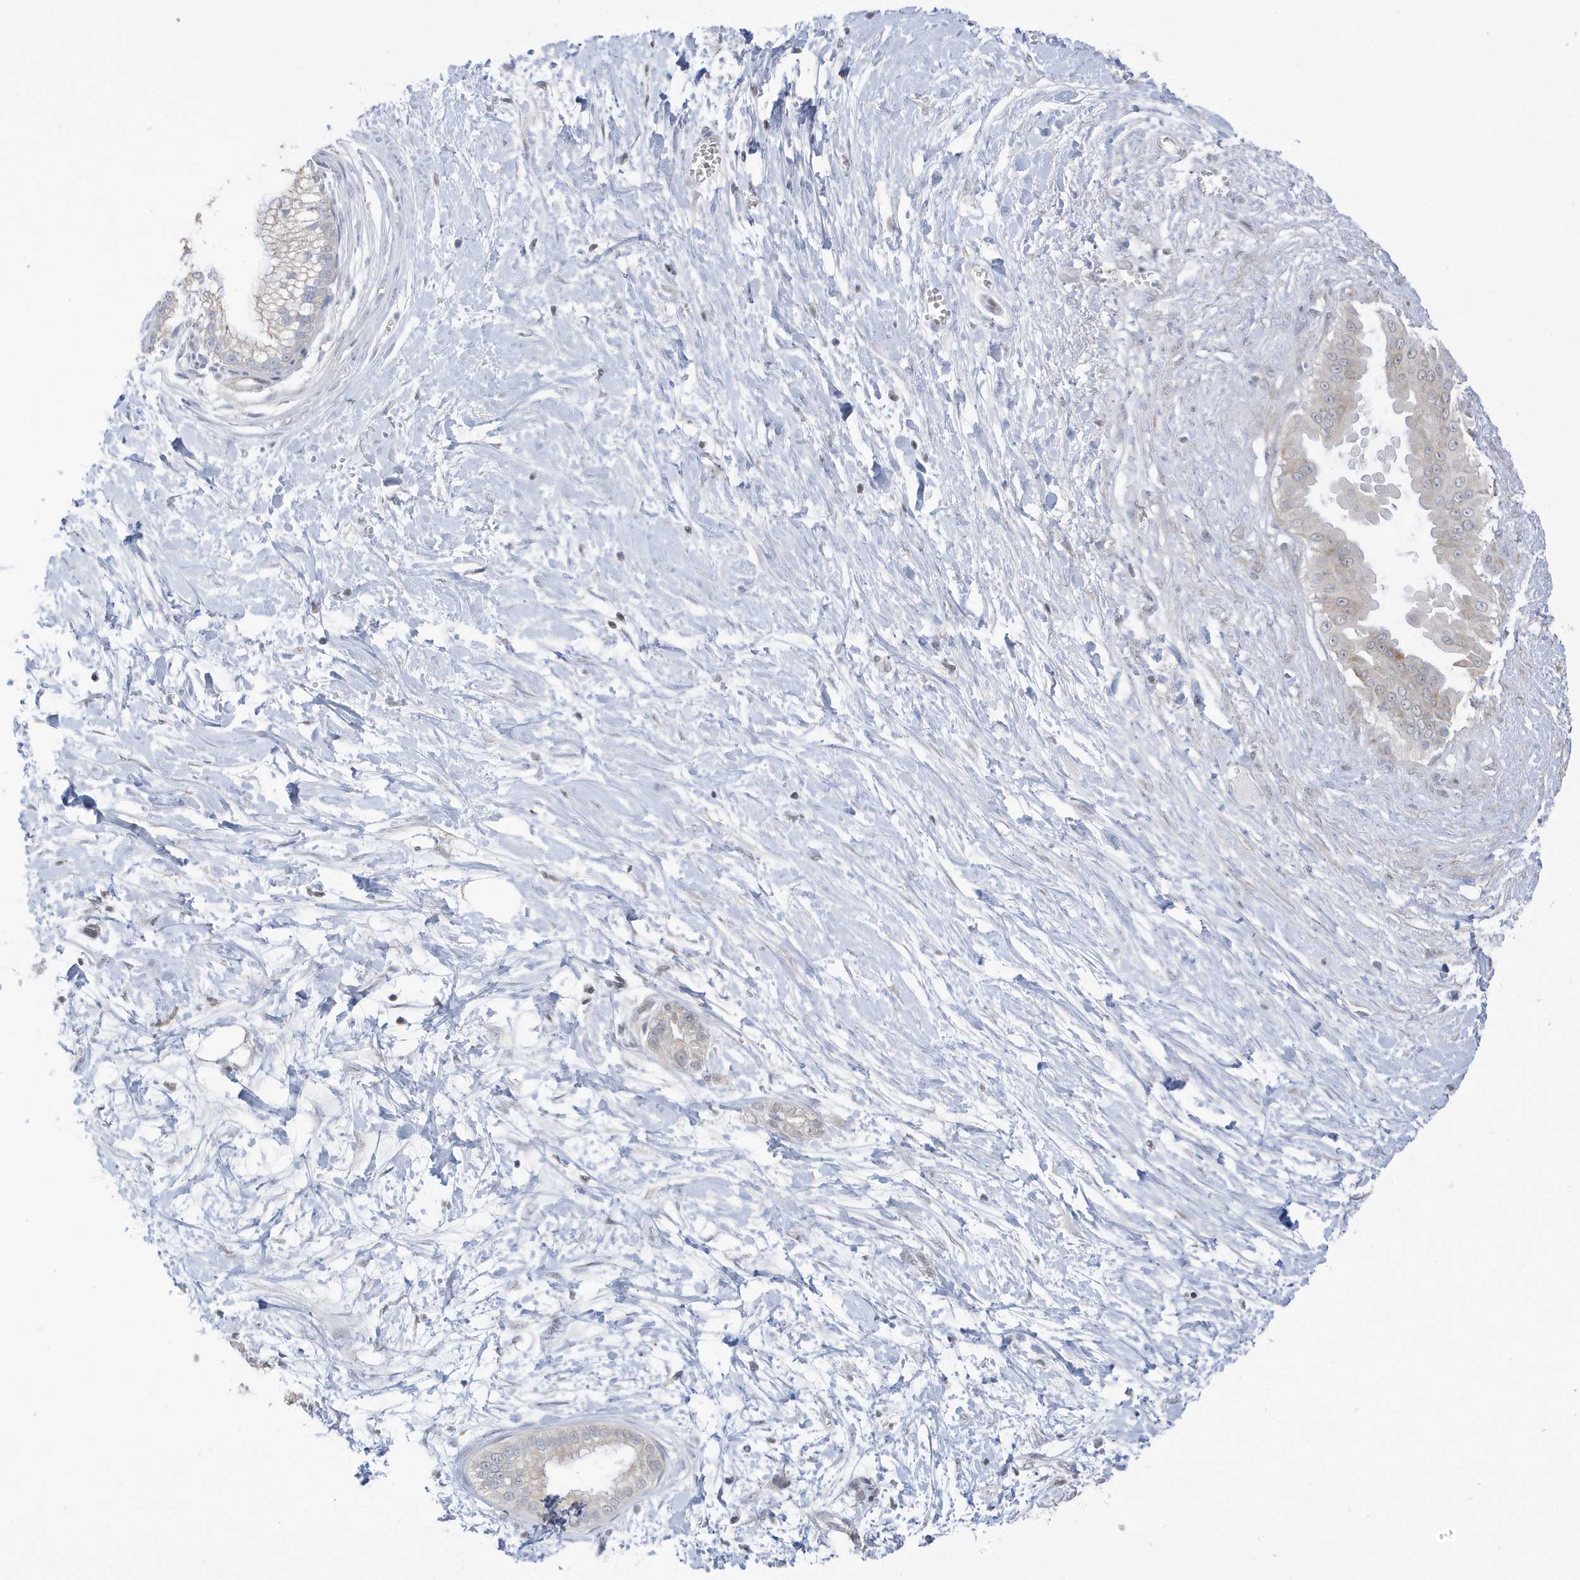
{"staining": {"intensity": "negative", "quantity": "none", "location": "none"}, "tissue": "pancreatic cancer", "cell_type": "Tumor cells", "image_type": "cancer", "snomed": [{"axis": "morphology", "description": "Adenocarcinoma, NOS"}, {"axis": "topography", "description": "Pancreas"}], "caption": "Human pancreatic cancer (adenocarcinoma) stained for a protein using immunohistochemistry displays no expression in tumor cells.", "gene": "ATP13A5", "patient": {"sex": "male", "age": 68}}